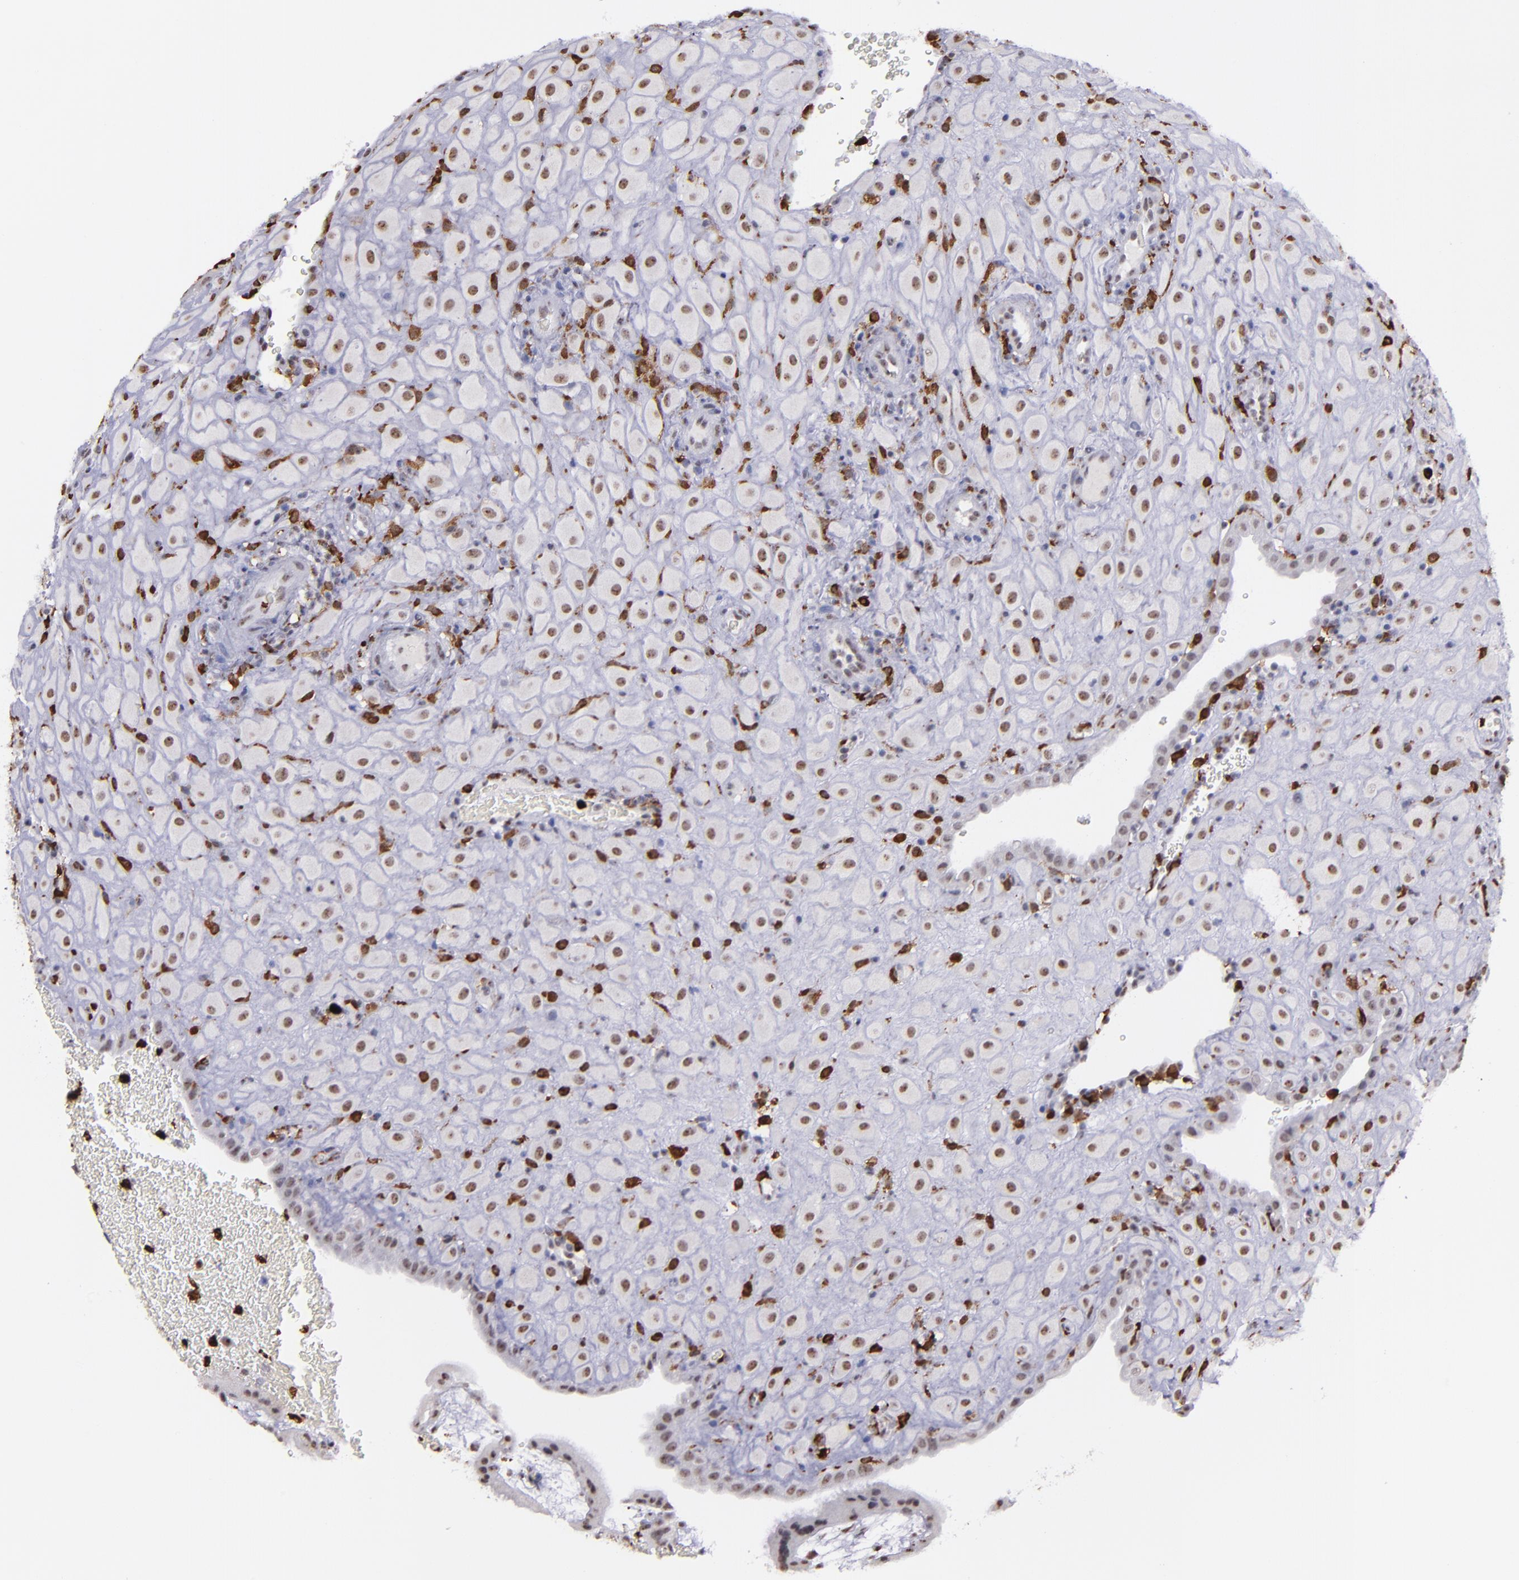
{"staining": {"intensity": "moderate", "quantity": "25%-75%", "location": "nuclear"}, "tissue": "placenta", "cell_type": "Decidual cells", "image_type": "normal", "snomed": [{"axis": "morphology", "description": "Normal tissue, NOS"}, {"axis": "topography", "description": "Placenta"}], "caption": "A histopathology image of human placenta stained for a protein exhibits moderate nuclear brown staining in decidual cells. (DAB (3,3'-diaminobenzidine) = brown stain, brightfield microscopy at high magnification).", "gene": "NCF2", "patient": {"sex": "female", "age": 19}}